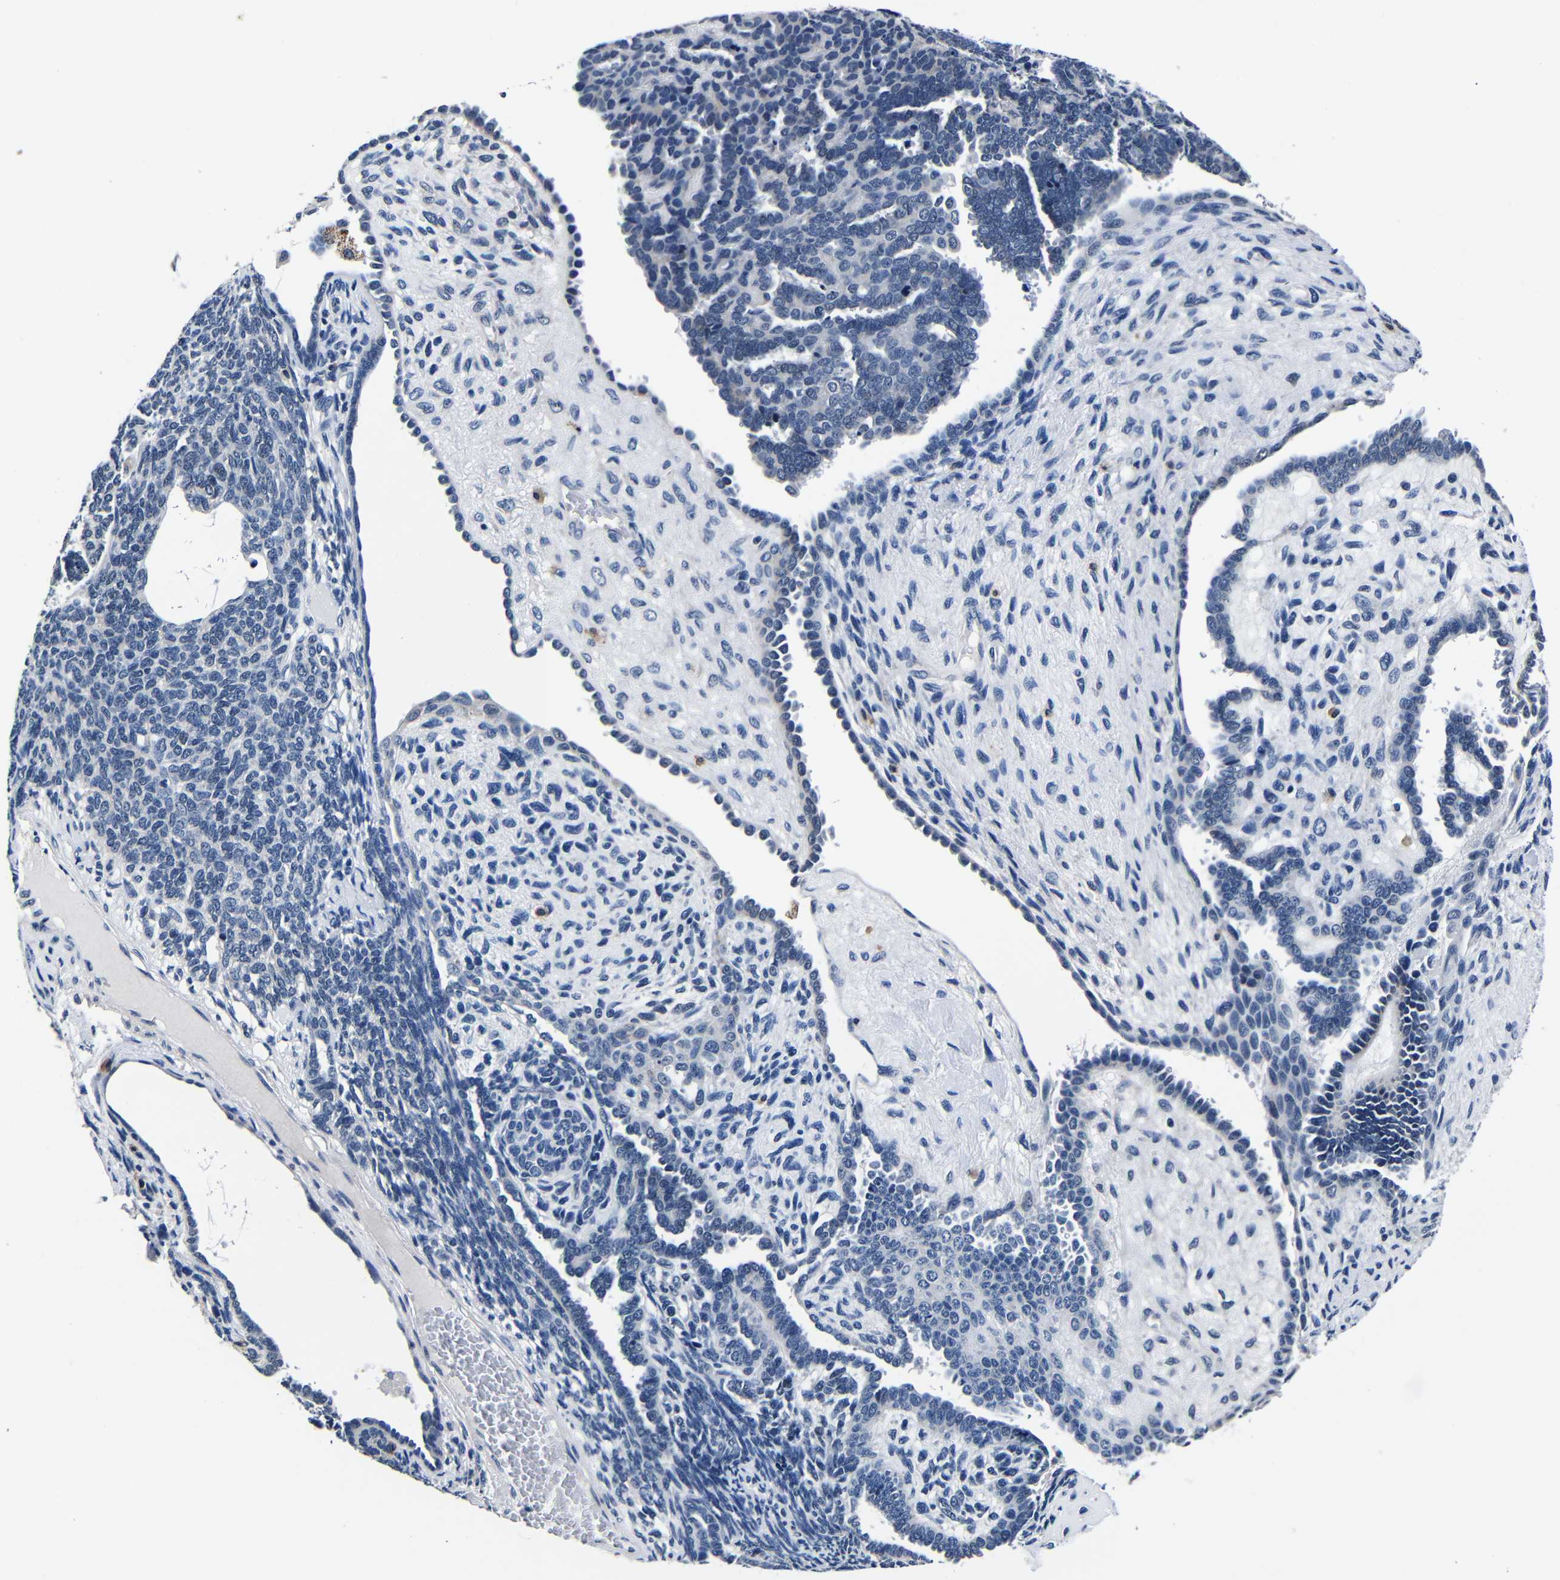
{"staining": {"intensity": "negative", "quantity": "none", "location": "none"}, "tissue": "endometrial cancer", "cell_type": "Tumor cells", "image_type": "cancer", "snomed": [{"axis": "morphology", "description": "Neoplasm, malignant, NOS"}, {"axis": "topography", "description": "Endometrium"}], "caption": "This is an immunohistochemistry image of human endometrial cancer. There is no staining in tumor cells.", "gene": "DEPP1", "patient": {"sex": "female", "age": 74}}